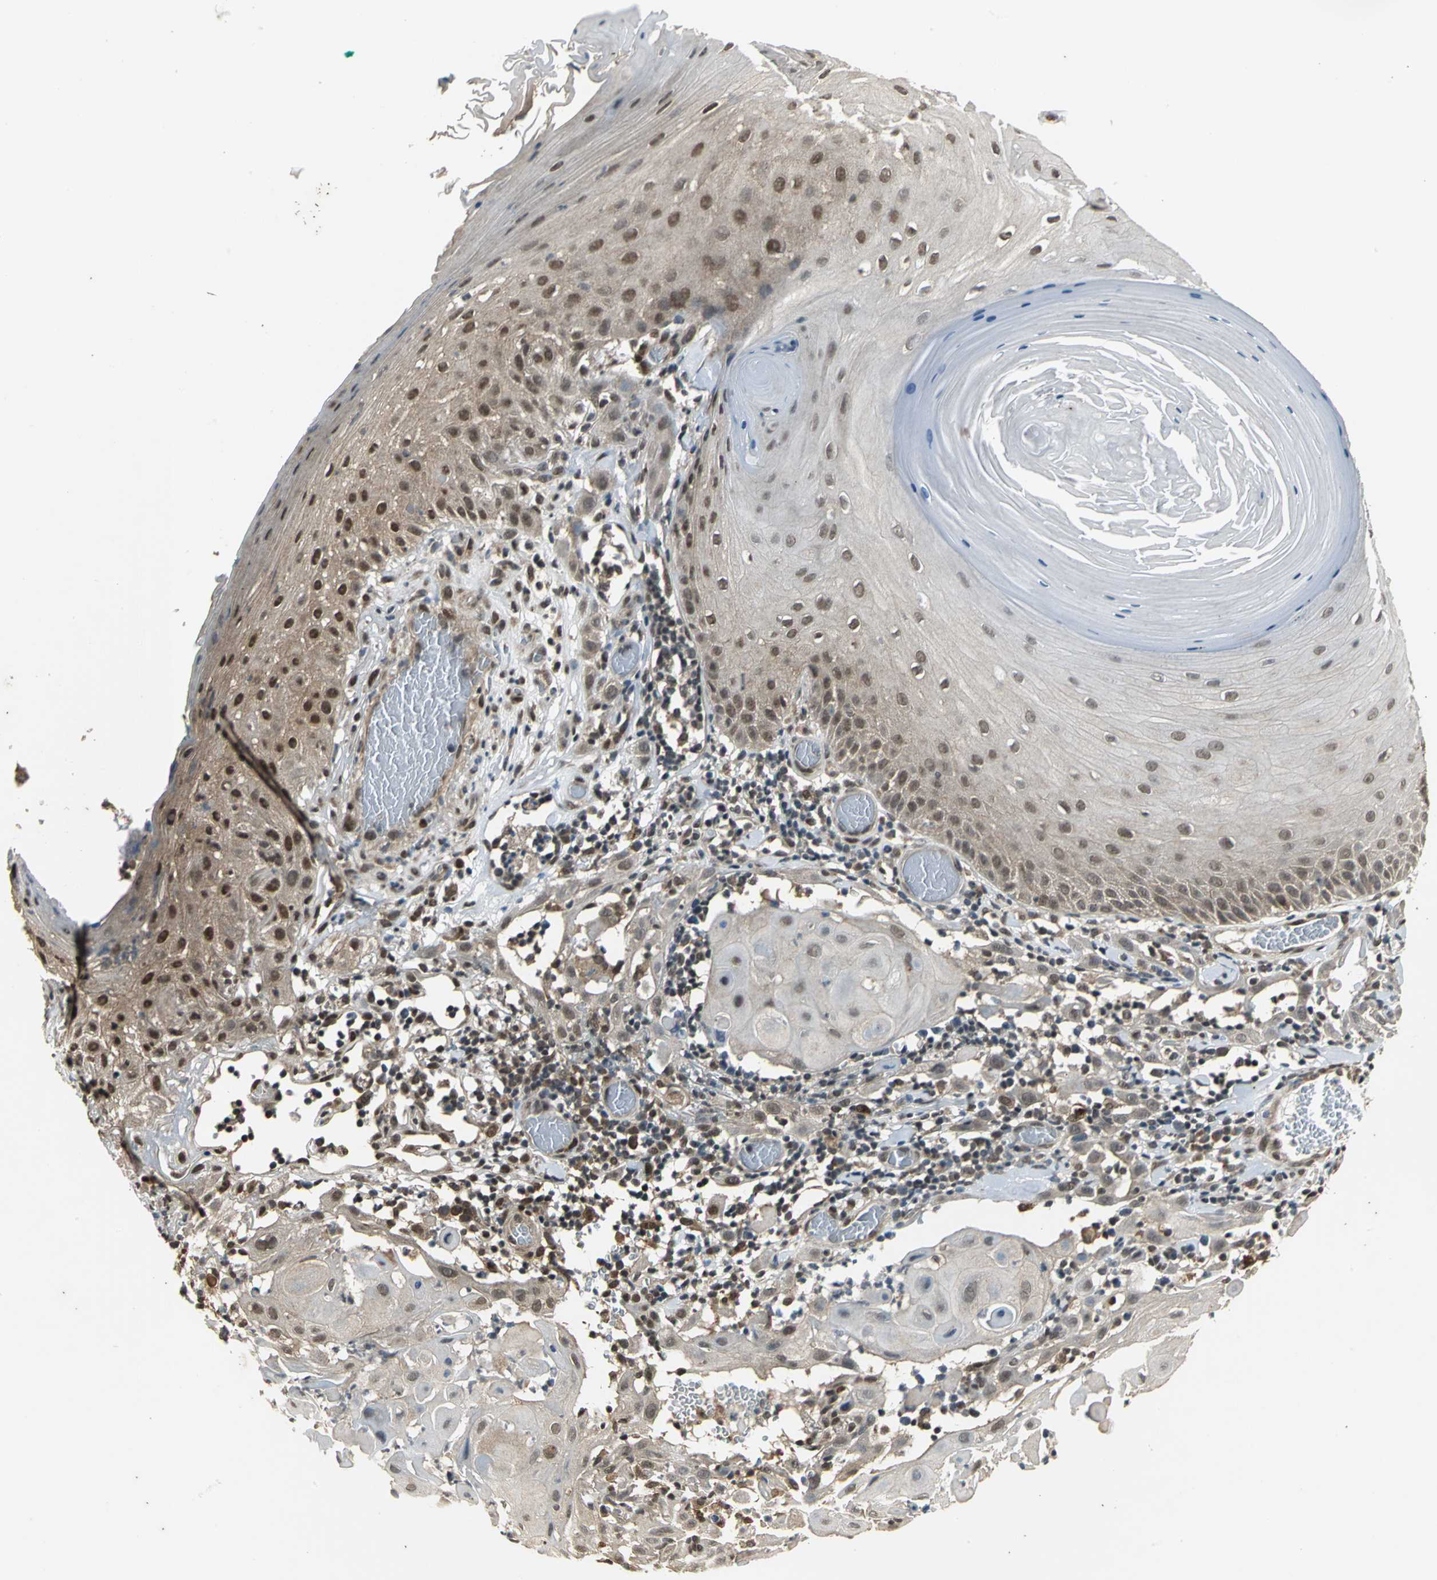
{"staining": {"intensity": "weak", "quantity": "<25%", "location": "cytoplasmic/membranous"}, "tissue": "skin cancer", "cell_type": "Tumor cells", "image_type": "cancer", "snomed": [{"axis": "morphology", "description": "Squamous cell carcinoma, NOS"}, {"axis": "topography", "description": "Skin"}], "caption": "Tumor cells show no significant expression in skin squamous cell carcinoma.", "gene": "NOTCH3", "patient": {"sex": "male", "age": 24}}